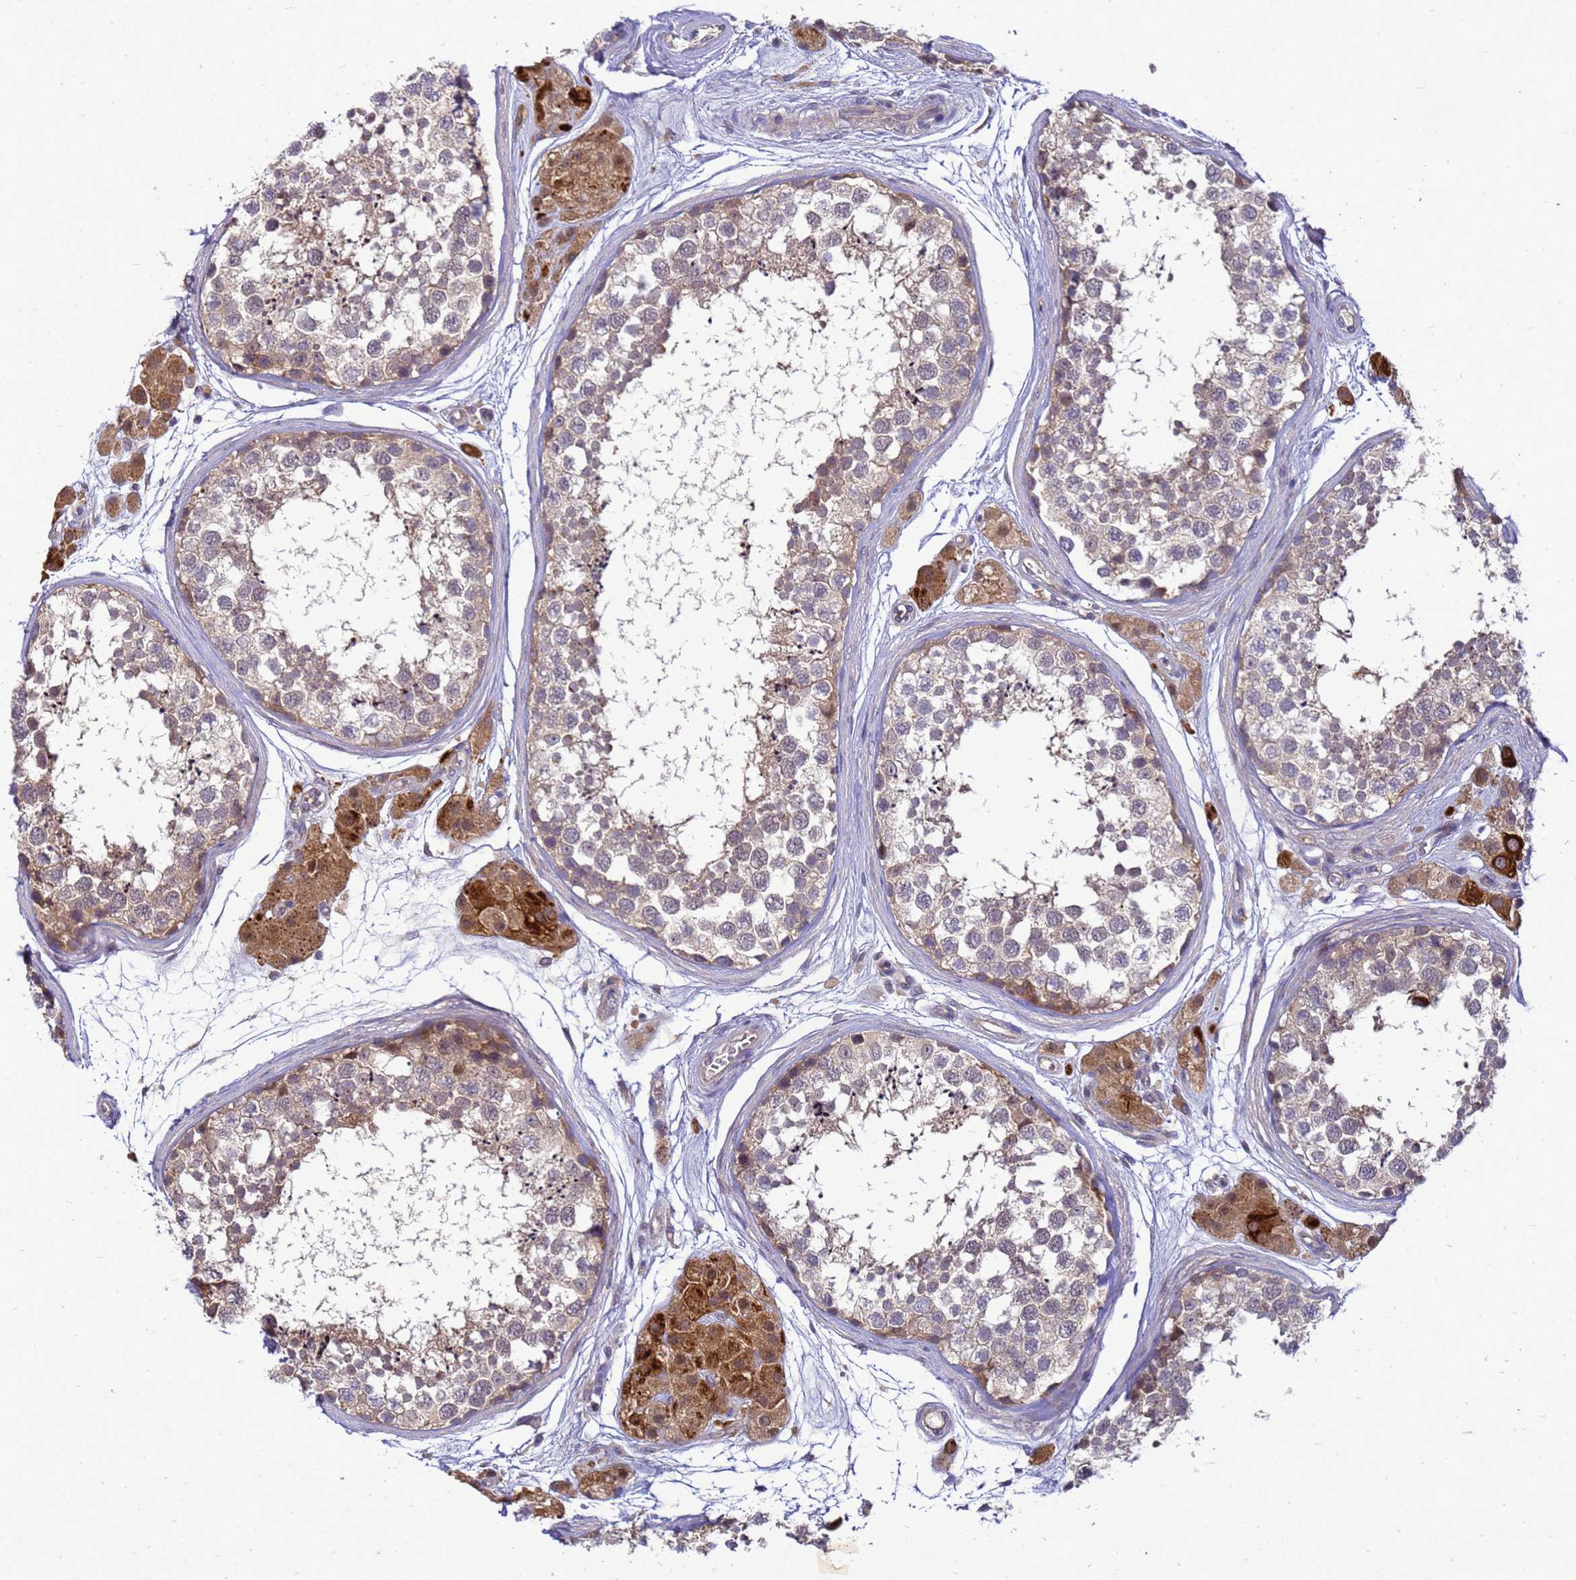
{"staining": {"intensity": "weak", "quantity": "<25%", "location": "cytoplasmic/membranous"}, "tissue": "testis", "cell_type": "Cells in seminiferous ducts", "image_type": "normal", "snomed": [{"axis": "morphology", "description": "Normal tissue, NOS"}, {"axis": "topography", "description": "Testis"}], "caption": "DAB immunohistochemical staining of unremarkable human testis shows no significant staining in cells in seminiferous ducts.", "gene": "ENOPH1", "patient": {"sex": "male", "age": 56}}